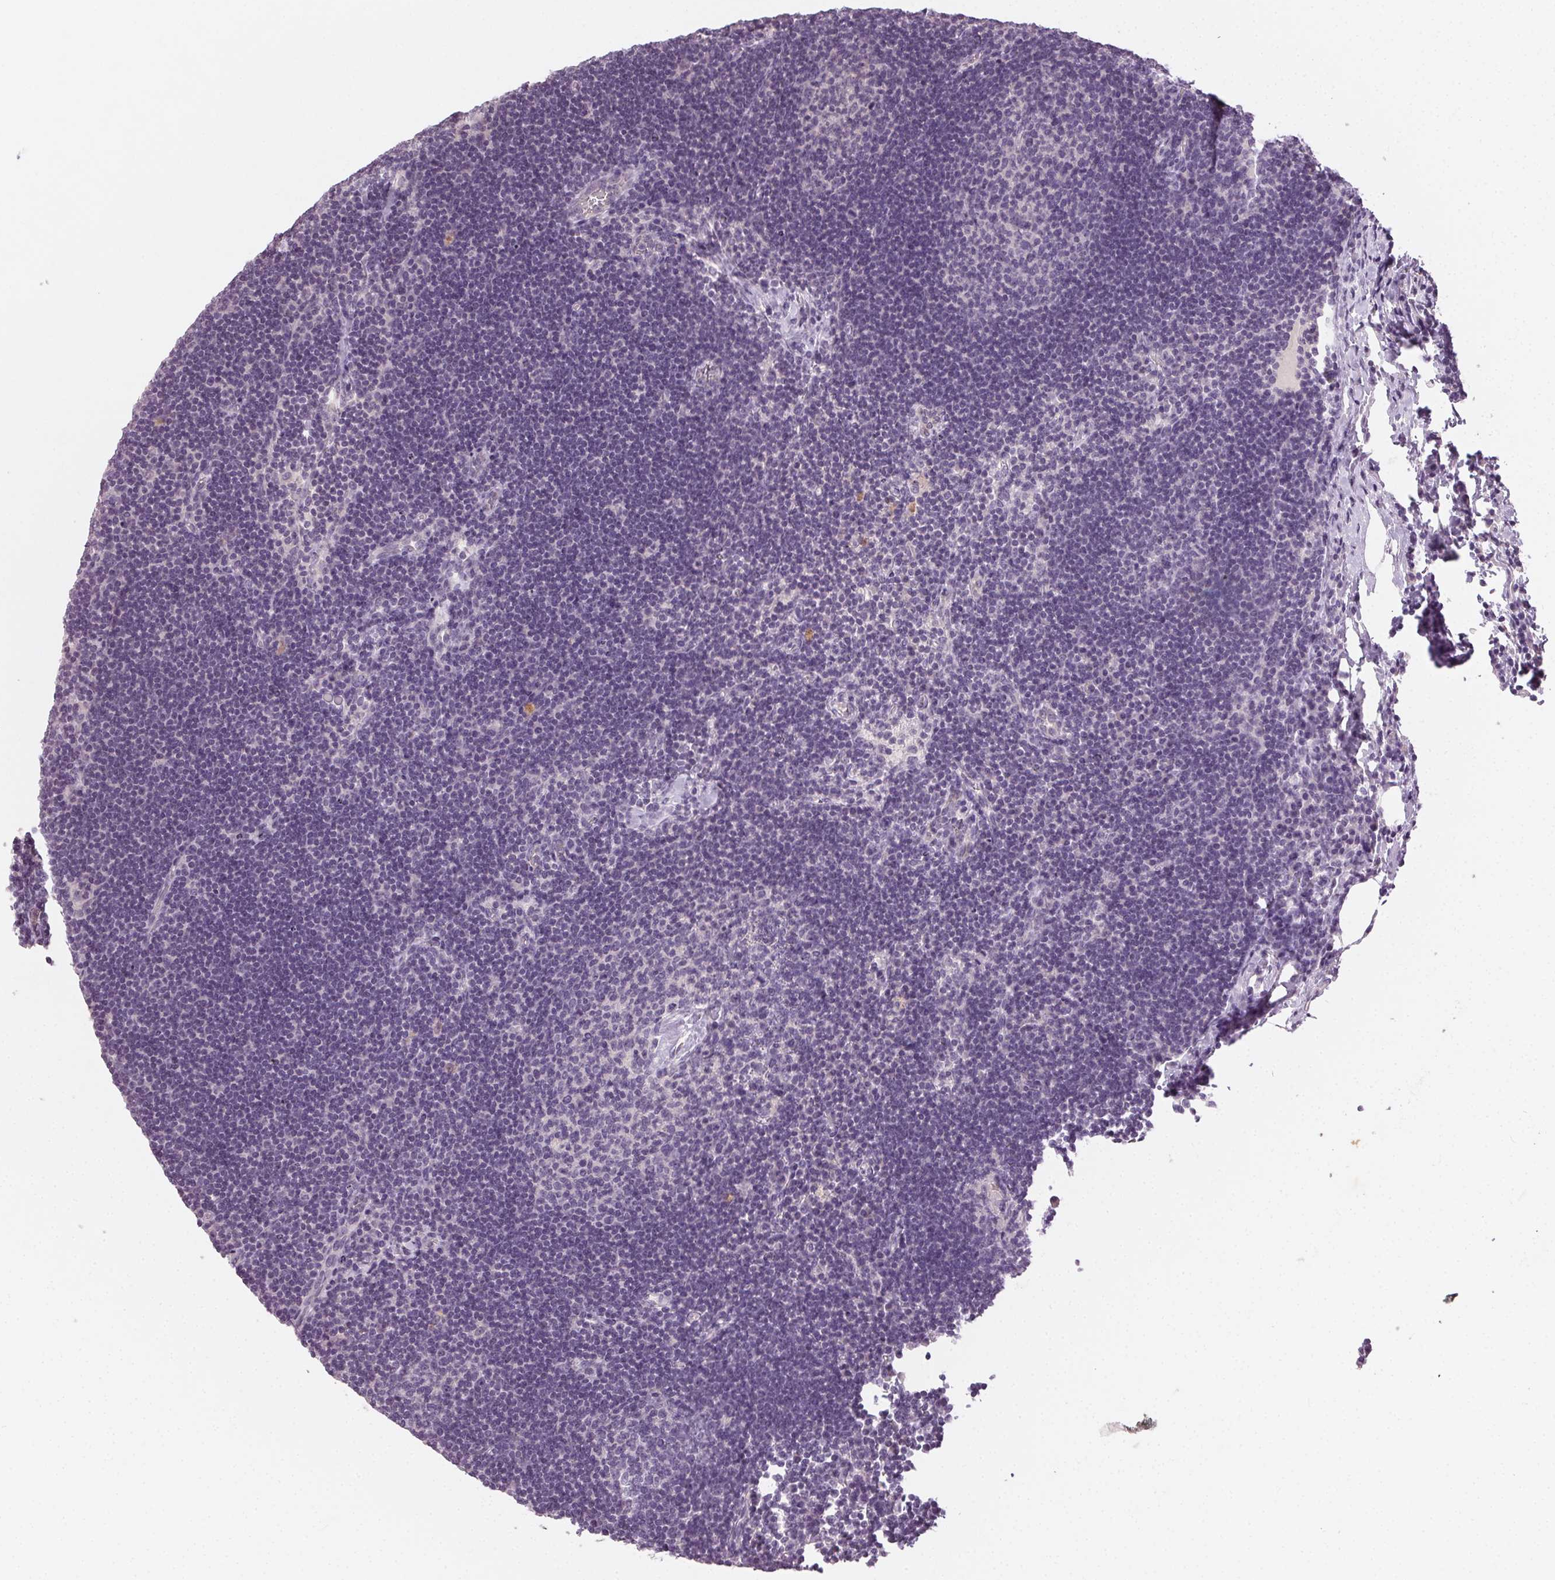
{"staining": {"intensity": "negative", "quantity": "none", "location": "none"}, "tissue": "lymph node", "cell_type": "Germinal center cells", "image_type": "normal", "snomed": [{"axis": "morphology", "description": "Normal tissue, NOS"}, {"axis": "topography", "description": "Lymph node"}], "caption": "This histopathology image is of unremarkable lymph node stained with immunohistochemistry (IHC) to label a protein in brown with the nuclei are counter-stained blue. There is no positivity in germinal center cells.", "gene": "CLTRN", "patient": {"sex": "male", "age": 67}}